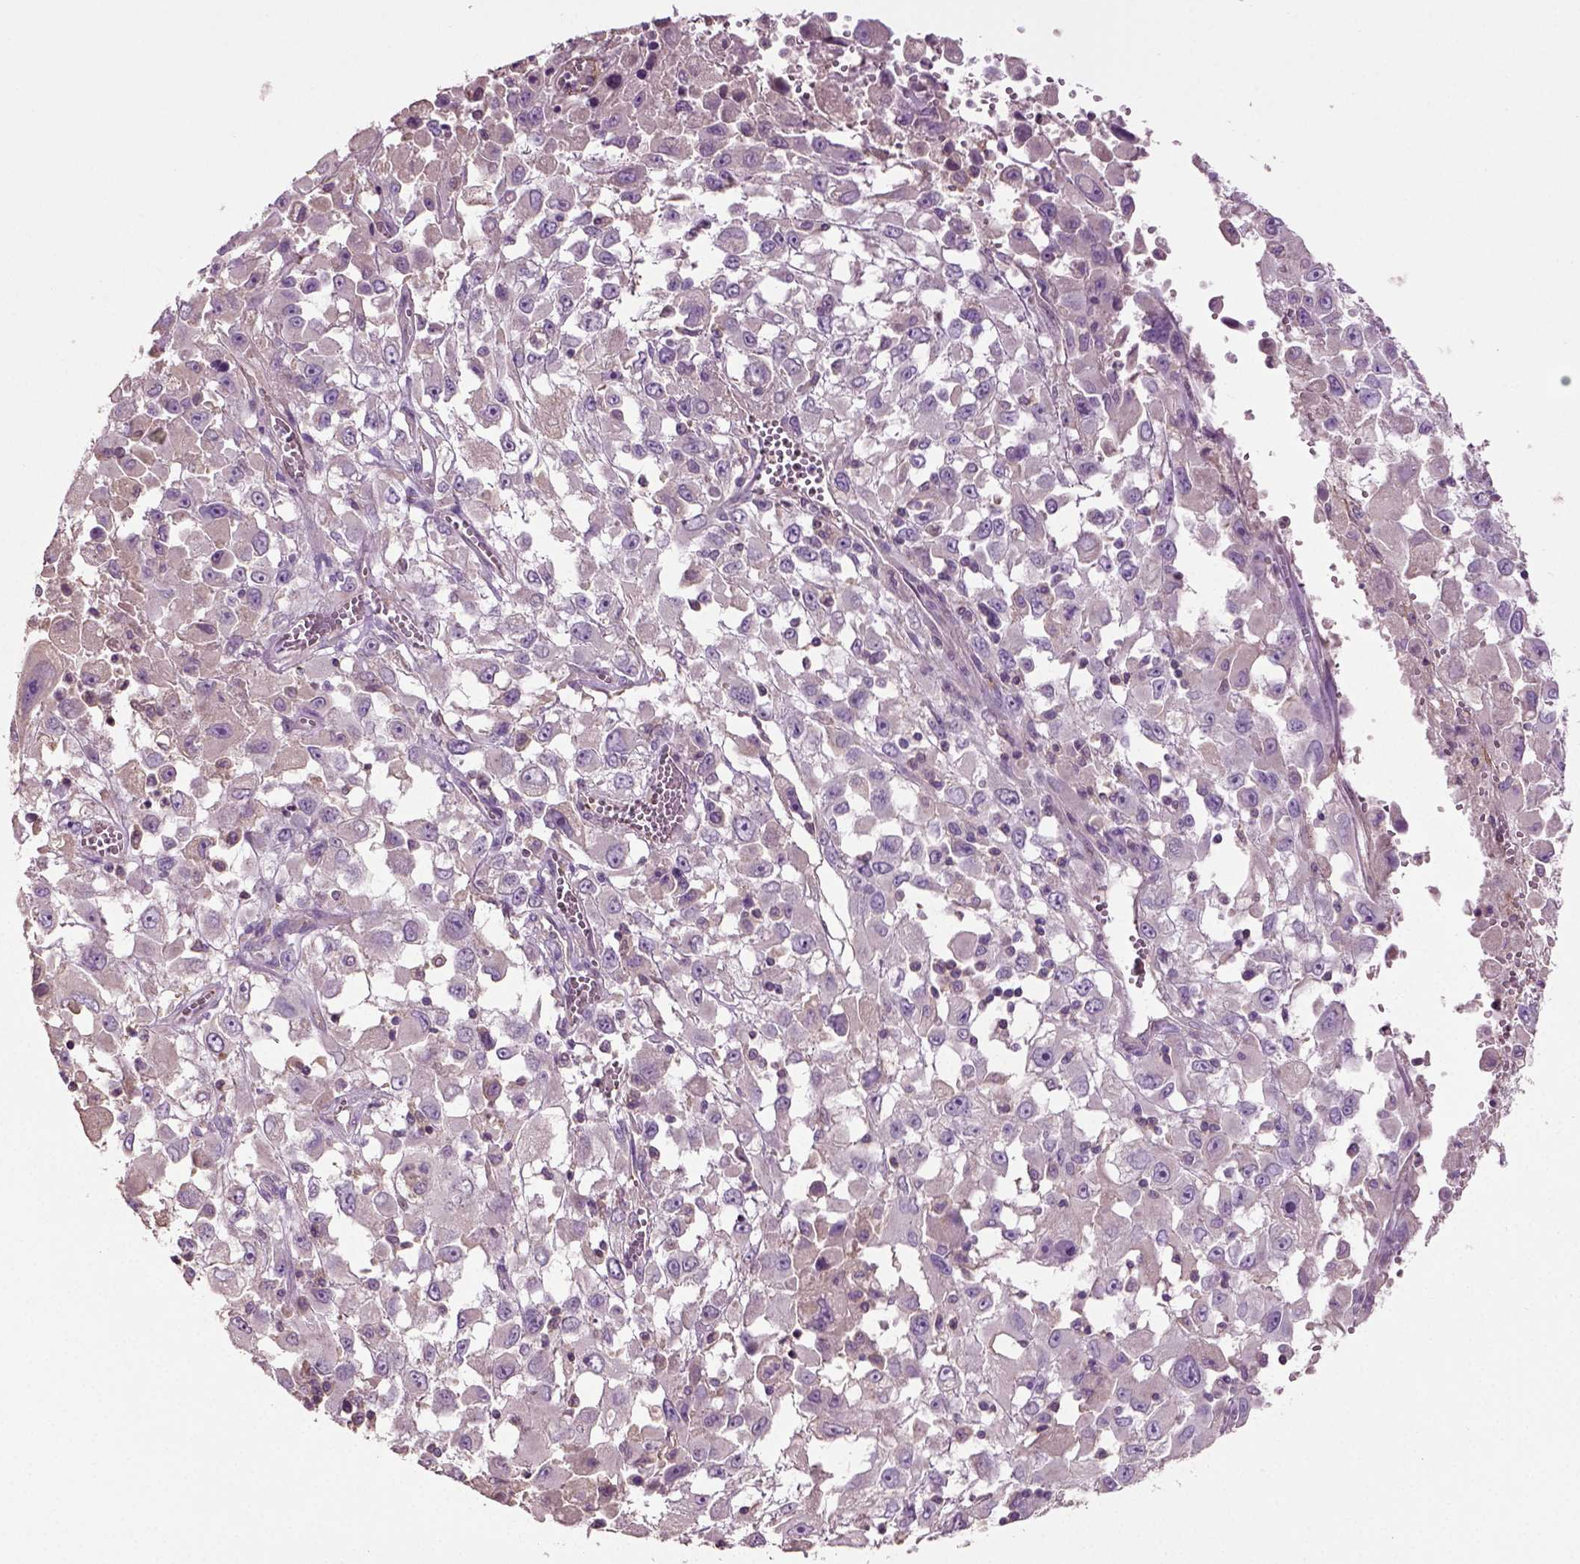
{"staining": {"intensity": "negative", "quantity": "none", "location": "none"}, "tissue": "melanoma", "cell_type": "Tumor cells", "image_type": "cancer", "snomed": [{"axis": "morphology", "description": "Malignant melanoma, Metastatic site"}, {"axis": "topography", "description": "Soft tissue"}], "caption": "Immunohistochemical staining of human melanoma reveals no significant positivity in tumor cells.", "gene": "DEFB118", "patient": {"sex": "male", "age": 50}}